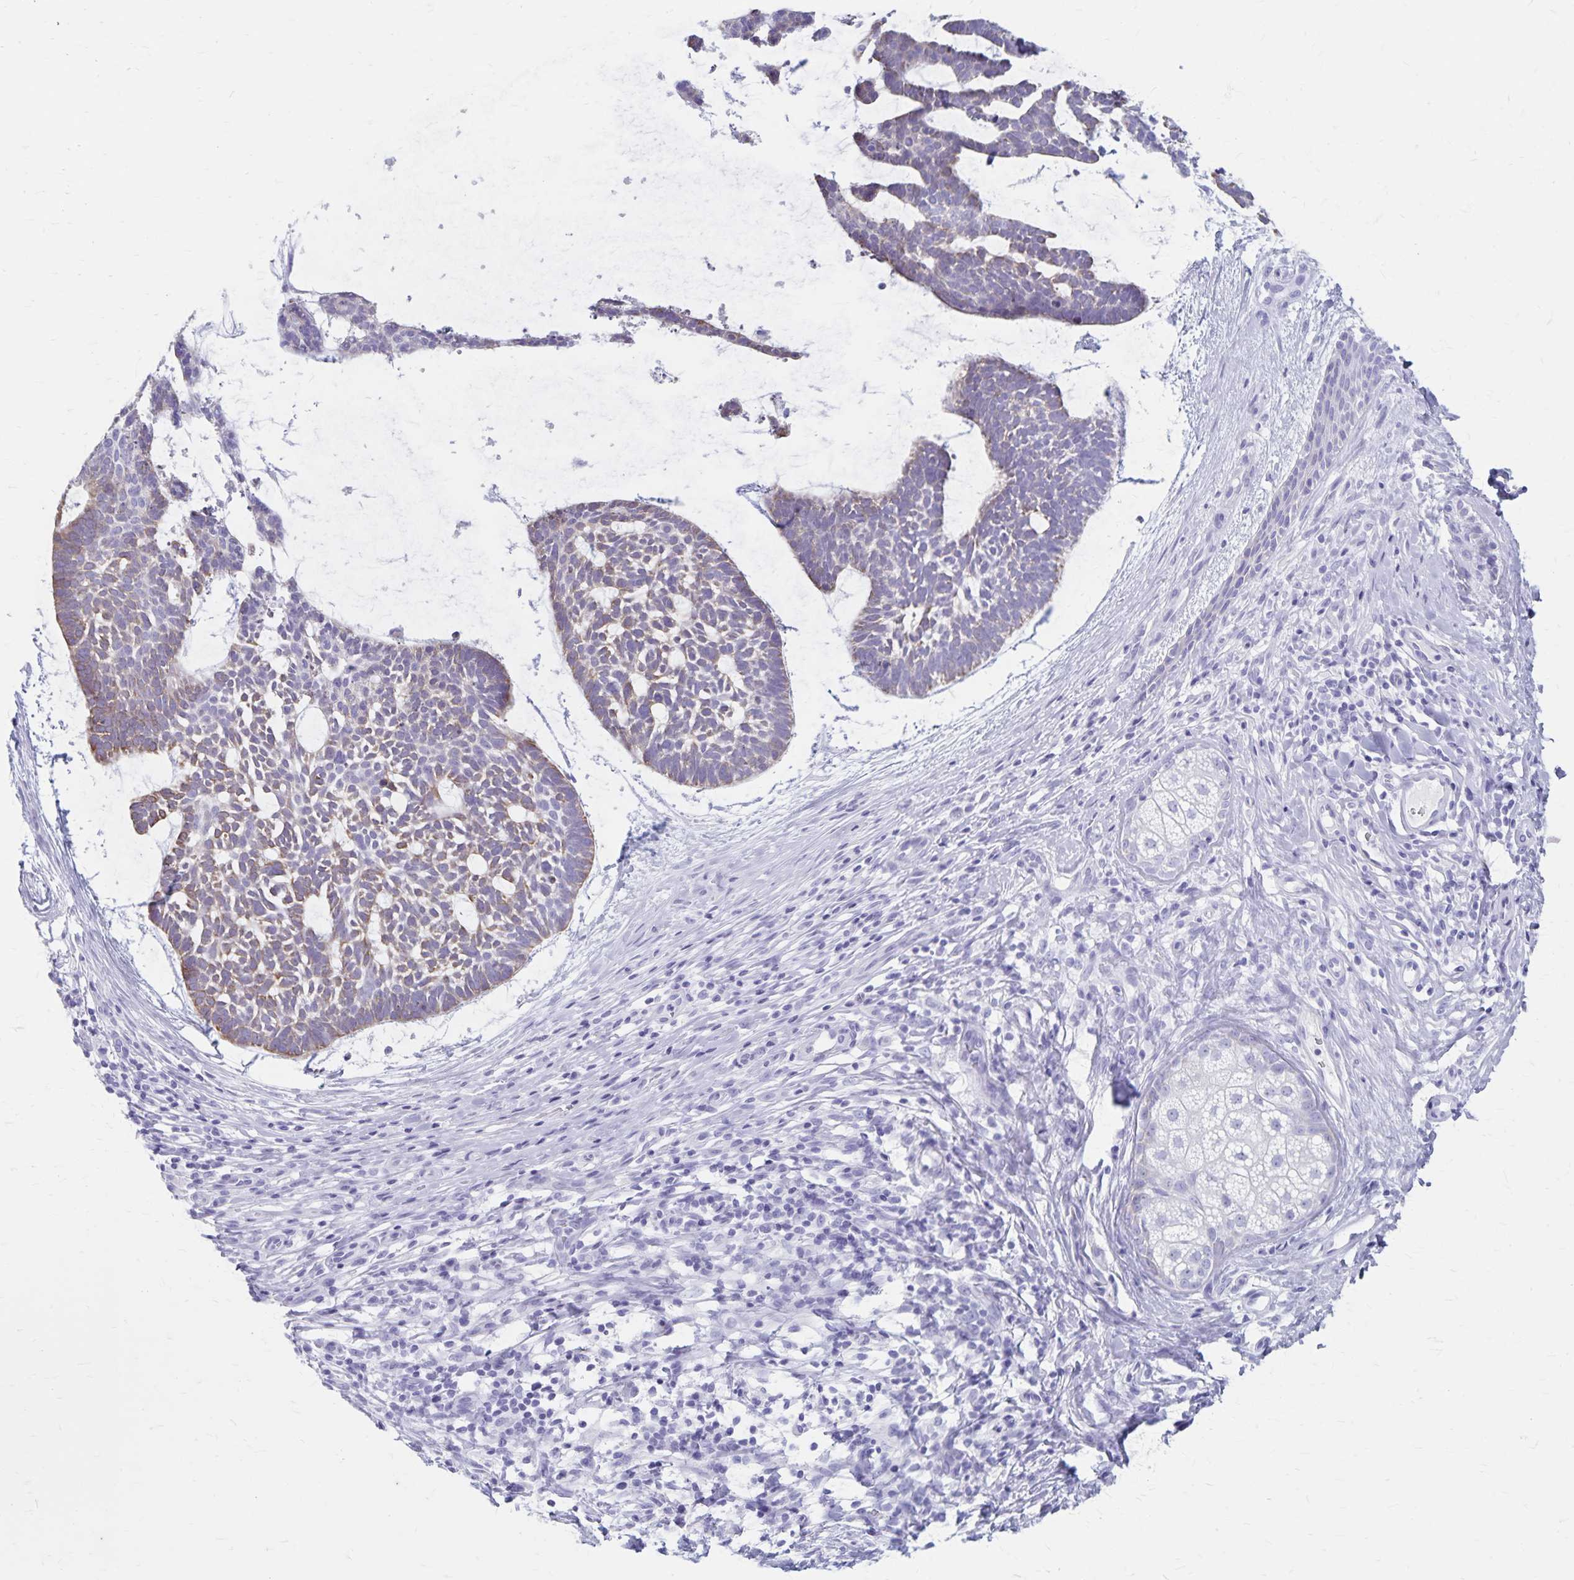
{"staining": {"intensity": "weak", "quantity": "25%-75%", "location": "cytoplasmic/membranous"}, "tissue": "skin cancer", "cell_type": "Tumor cells", "image_type": "cancer", "snomed": [{"axis": "morphology", "description": "Basal cell carcinoma"}, {"axis": "topography", "description": "Skin"}], "caption": "Immunohistochemical staining of human skin cancer reveals weak cytoplasmic/membranous protein positivity in about 25%-75% of tumor cells.", "gene": "GPBAR1", "patient": {"sex": "male", "age": 64}}